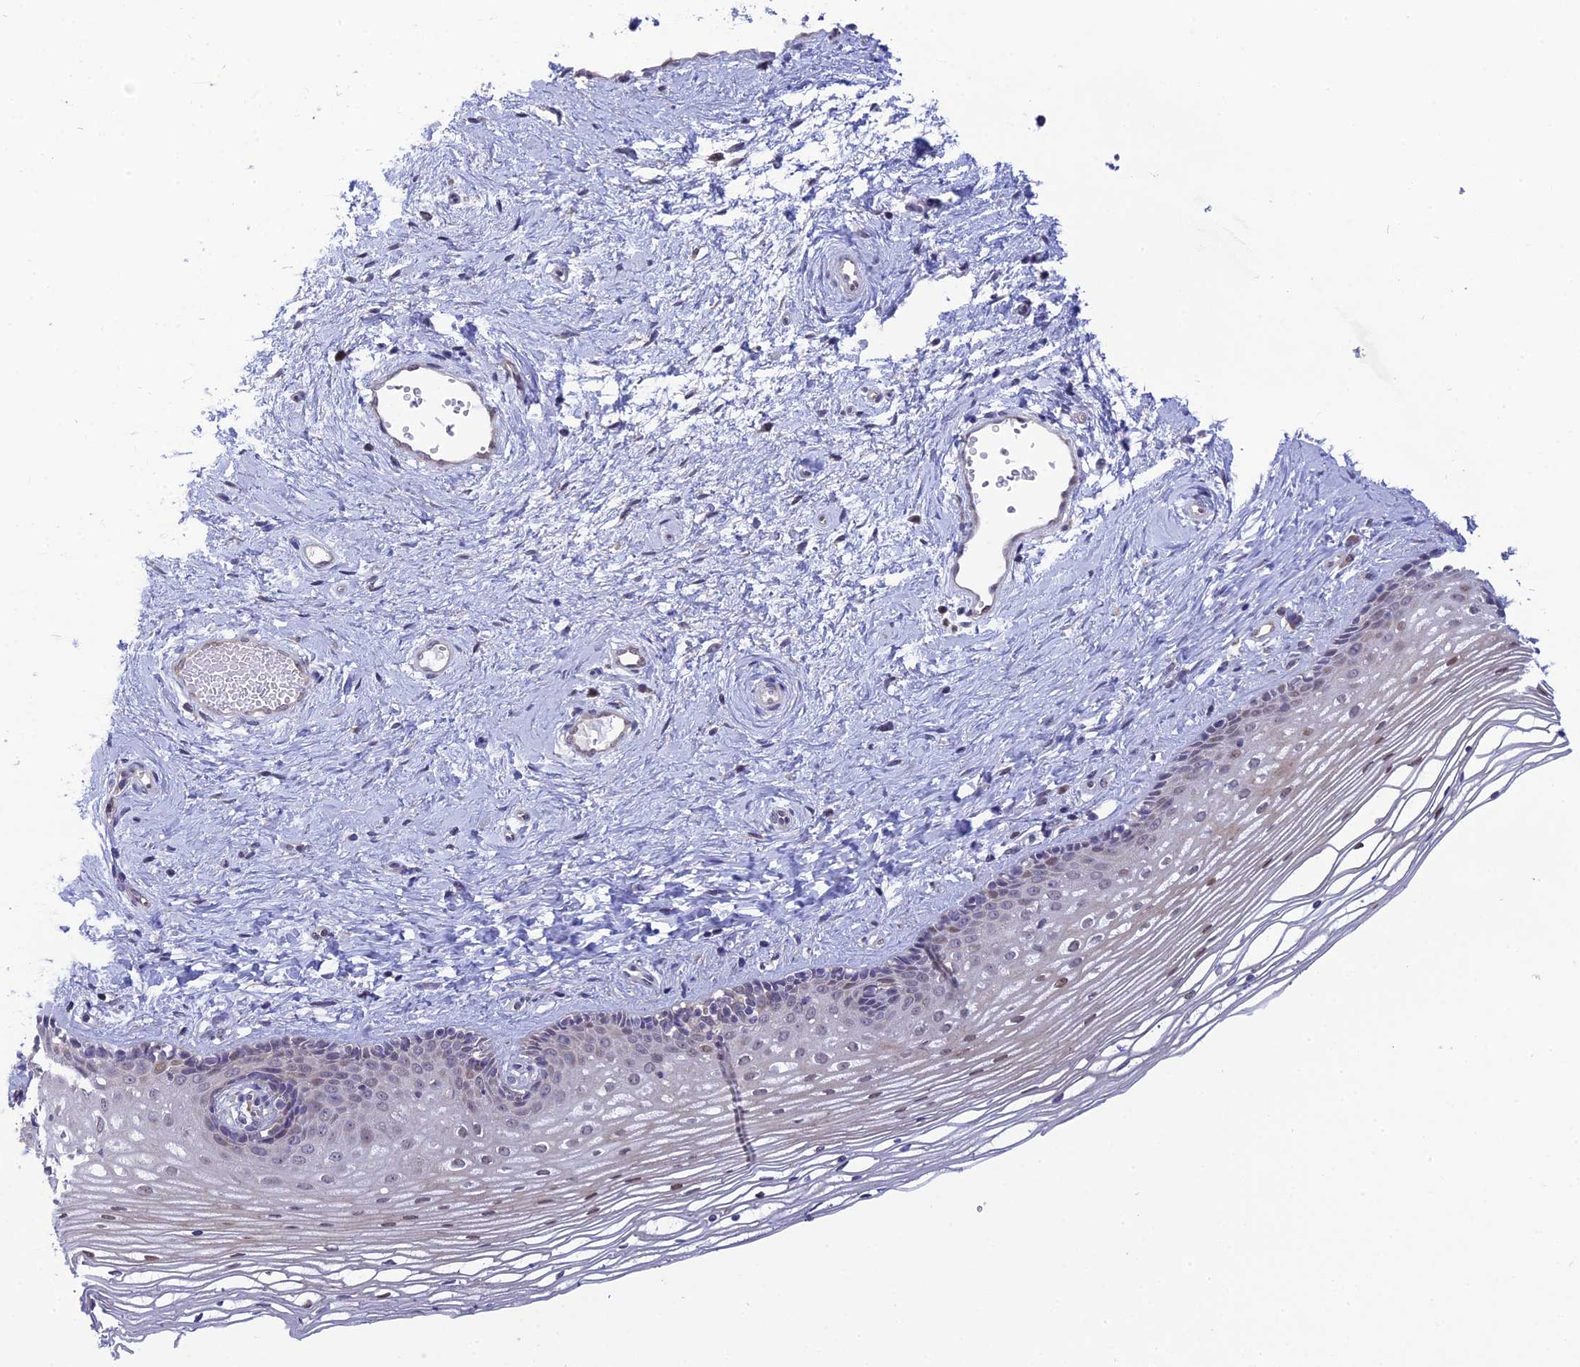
{"staining": {"intensity": "weak", "quantity": "<25%", "location": "nuclear"}, "tissue": "vagina", "cell_type": "Squamous epithelial cells", "image_type": "normal", "snomed": [{"axis": "morphology", "description": "Normal tissue, NOS"}, {"axis": "topography", "description": "Vagina"}], "caption": "Immunohistochemical staining of unremarkable human vagina reveals no significant staining in squamous epithelial cells. (DAB immunohistochemistry visualized using brightfield microscopy, high magnification).", "gene": "KCTD14", "patient": {"sex": "female", "age": 46}}